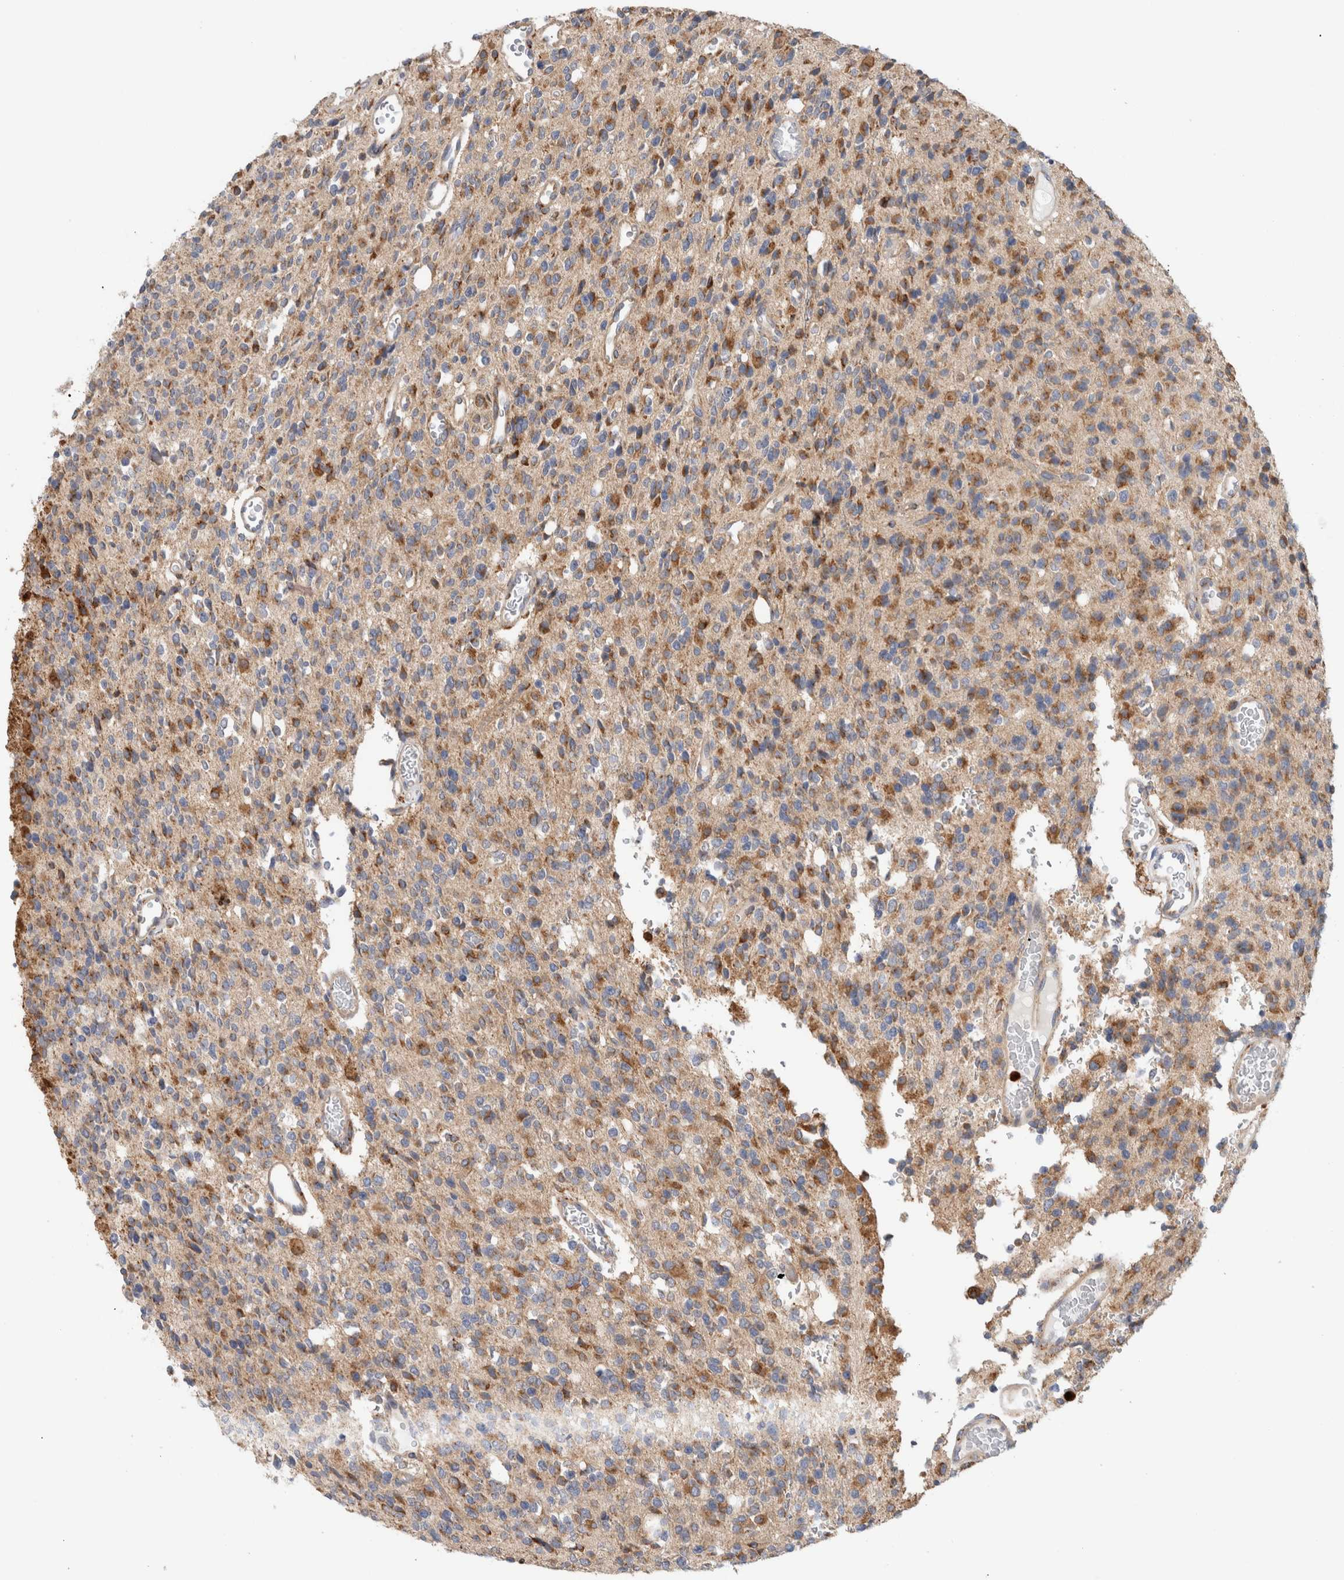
{"staining": {"intensity": "moderate", "quantity": "25%-75%", "location": "cytoplasmic/membranous"}, "tissue": "glioma", "cell_type": "Tumor cells", "image_type": "cancer", "snomed": [{"axis": "morphology", "description": "Glioma, malignant, High grade"}, {"axis": "topography", "description": "Brain"}], "caption": "The immunohistochemical stain labels moderate cytoplasmic/membranous positivity in tumor cells of glioma tissue.", "gene": "P4HA1", "patient": {"sex": "male", "age": 34}}